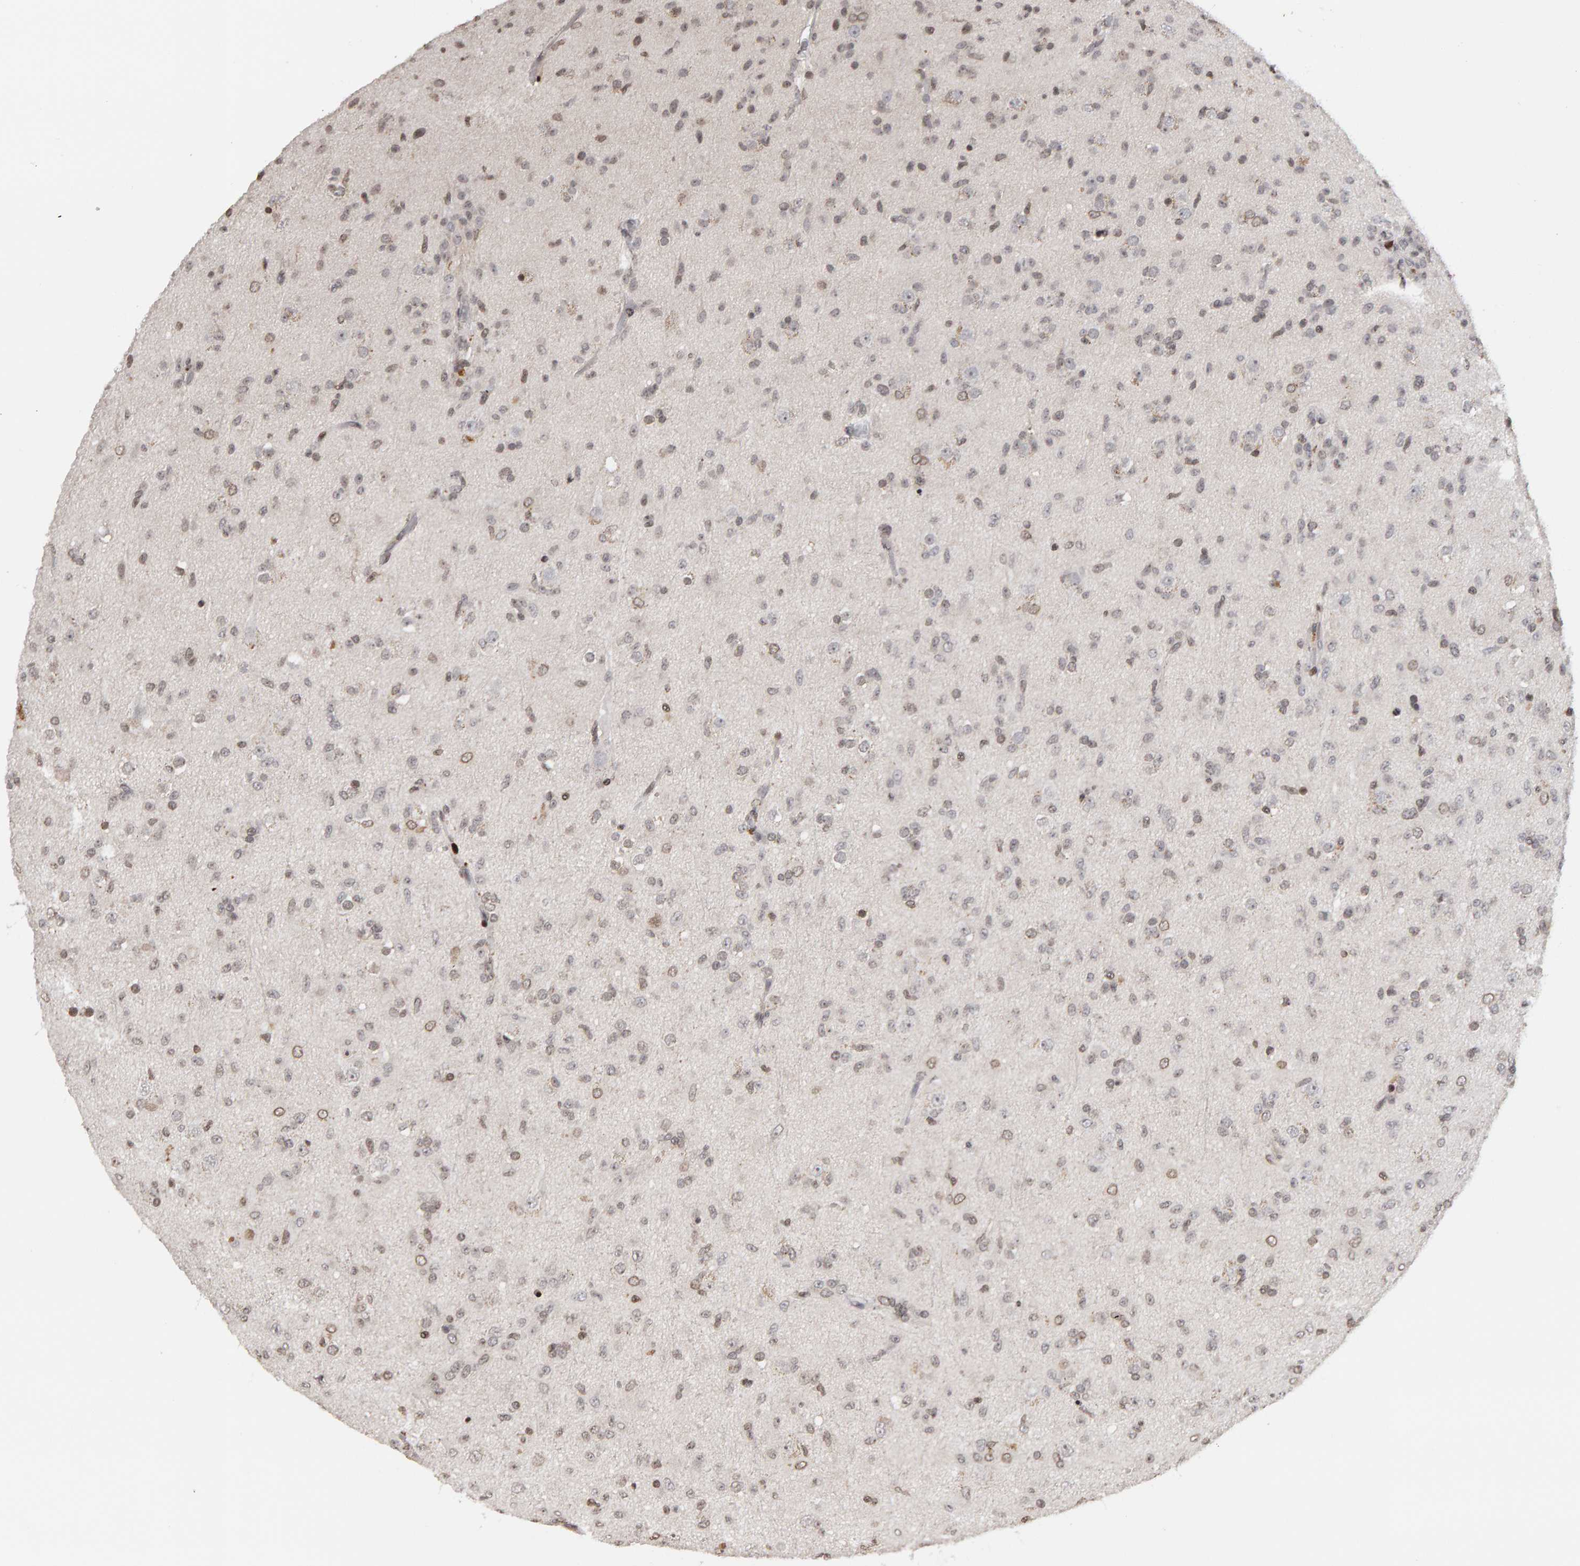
{"staining": {"intensity": "weak", "quantity": "25%-75%", "location": "nuclear"}, "tissue": "glioma", "cell_type": "Tumor cells", "image_type": "cancer", "snomed": [{"axis": "morphology", "description": "Glioma, malignant, Low grade"}, {"axis": "topography", "description": "Brain"}], "caption": "Tumor cells reveal low levels of weak nuclear positivity in approximately 25%-75% of cells in glioma.", "gene": "TRAM1", "patient": {"sex": "male", "age": 65}}